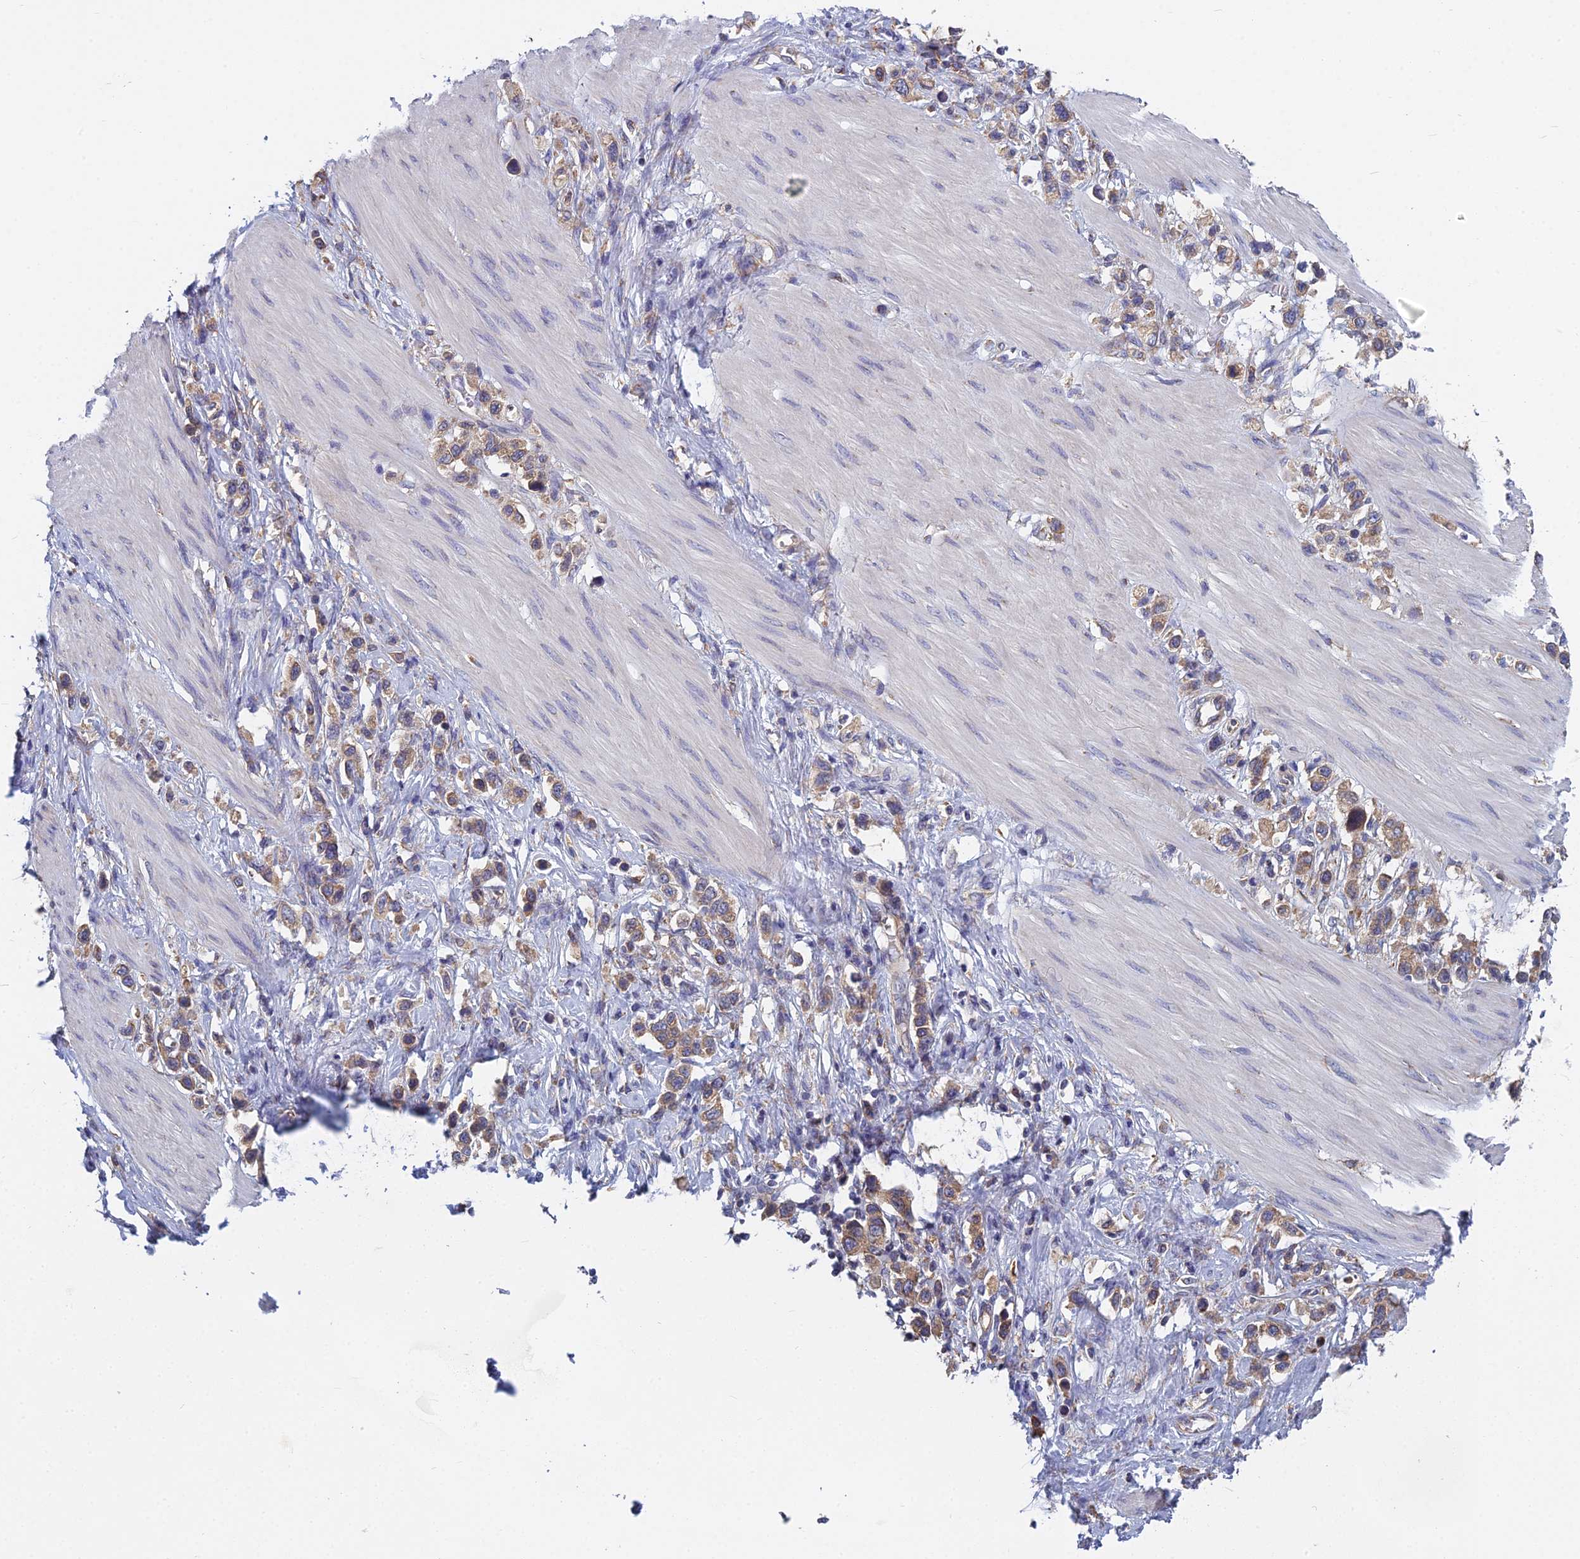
{"staining": {"intensity": "moderate", "quantity": ">75%", "location": "cytoplasmic/membranous"}, "tissue": "stomach cancer", "cell_type": "Tumor cells", "image_type": "cancer", "snomed": [{"axis": "morphology", "description": "Adenocarcinoma, NOS"}, {"axis": "topography", "description": "Stomach"}], "caption": "Human stomach cancer stained with a protein marker demonstrates moderate staining in tumor cells.", "gene": "KIAA1143", "patient": {"sex": "female", "age": 65}}